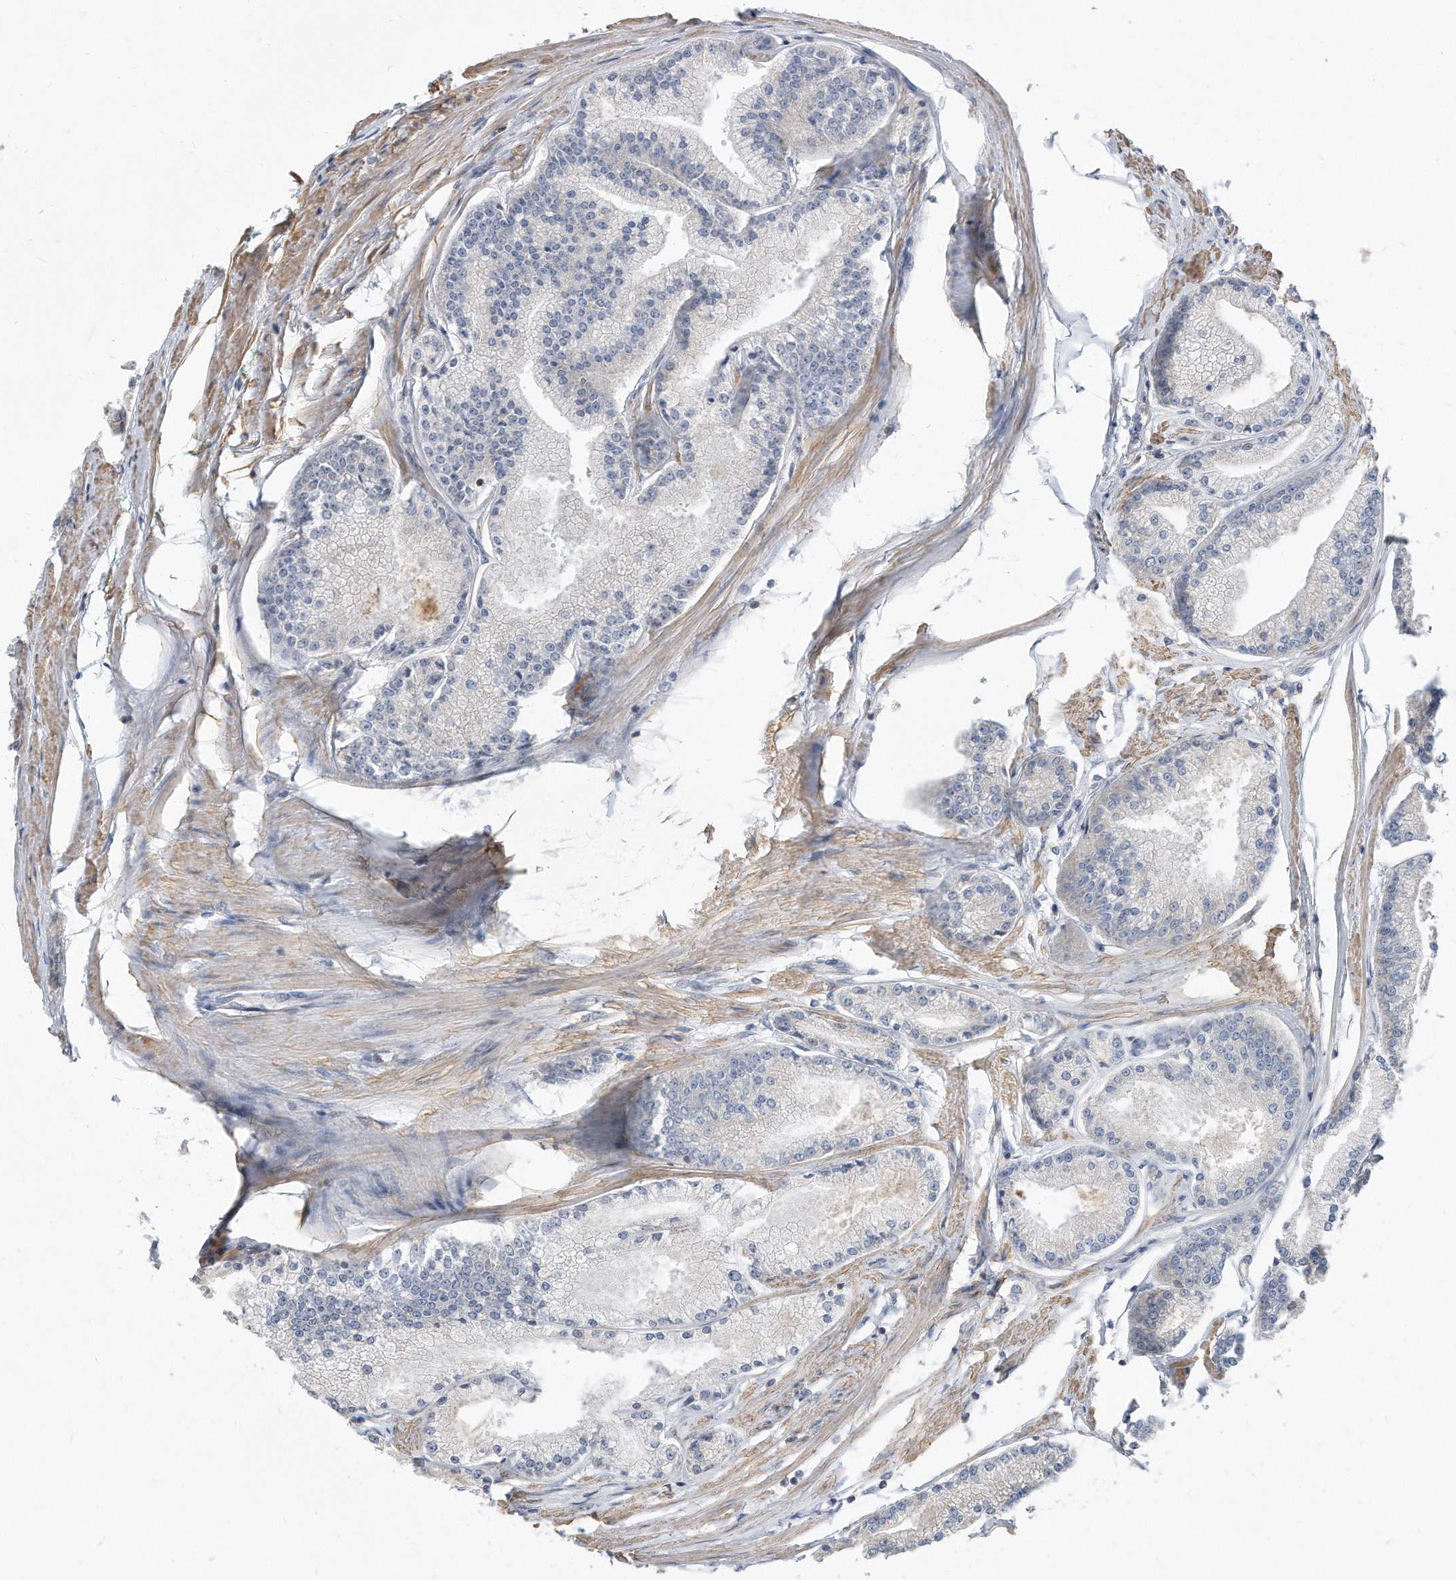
{"staining": {"intensity": "negative", "quantity": "none", "location": "none"}, "tissue": "prostate cancer", "cell_type": "Tumor cells", "image_type": "cancer", "snomed": [{"axis": "morphology", "description": "Adenocarcinoma, Low grade"}, {"axis": "topography", "description": "Prostate"}], "caption": "The immunohistochemistry (IHC) photomicrograph has no significant expression in tumor cells of prostate low-grade adenocarcinoma tissue. Nuclei are stained in blue.", "gene": "TCP1", "patient": {"sex": "male", "age": 52}}